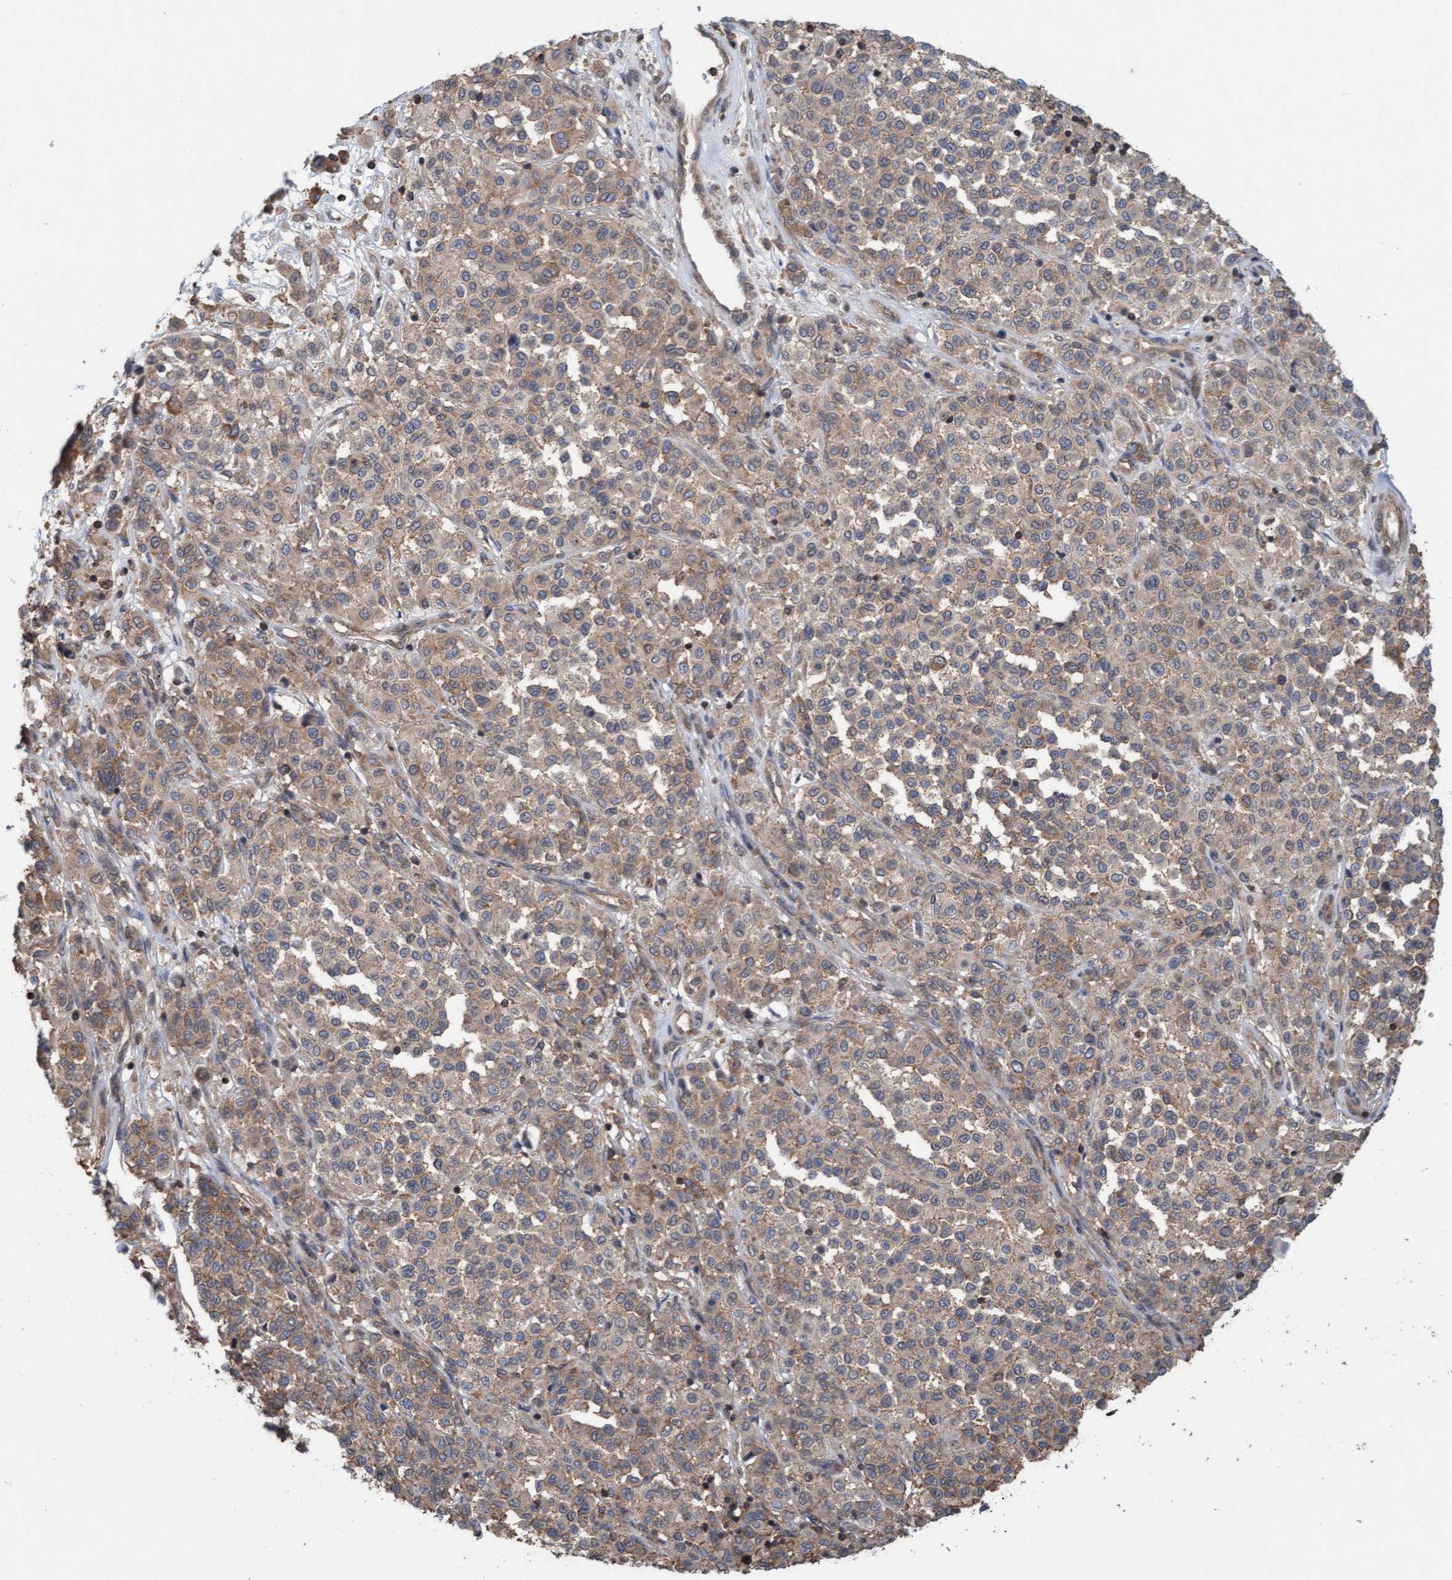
{"staining": {"intensity": "weak", "quantity": ">75%", "location": "cytoplasmic/membranous"}, "tissue": "melanoma", "cell_type": "Tumor cells", "image_type": "cancer", "snomed": [{"axis": "morphology", "description": "Malignant melanoma, Metastatic site"}, {"axis": "topography", "description": "Pancreas"}], "caption": "There is low levels of weak cytoplasmic/membranous staining in tumor cells of melanoma, as demonstrated by immunohistochemical staining (brown color).", "gene": "FXR2", "patient": {"sex": "female", "age": 30}}